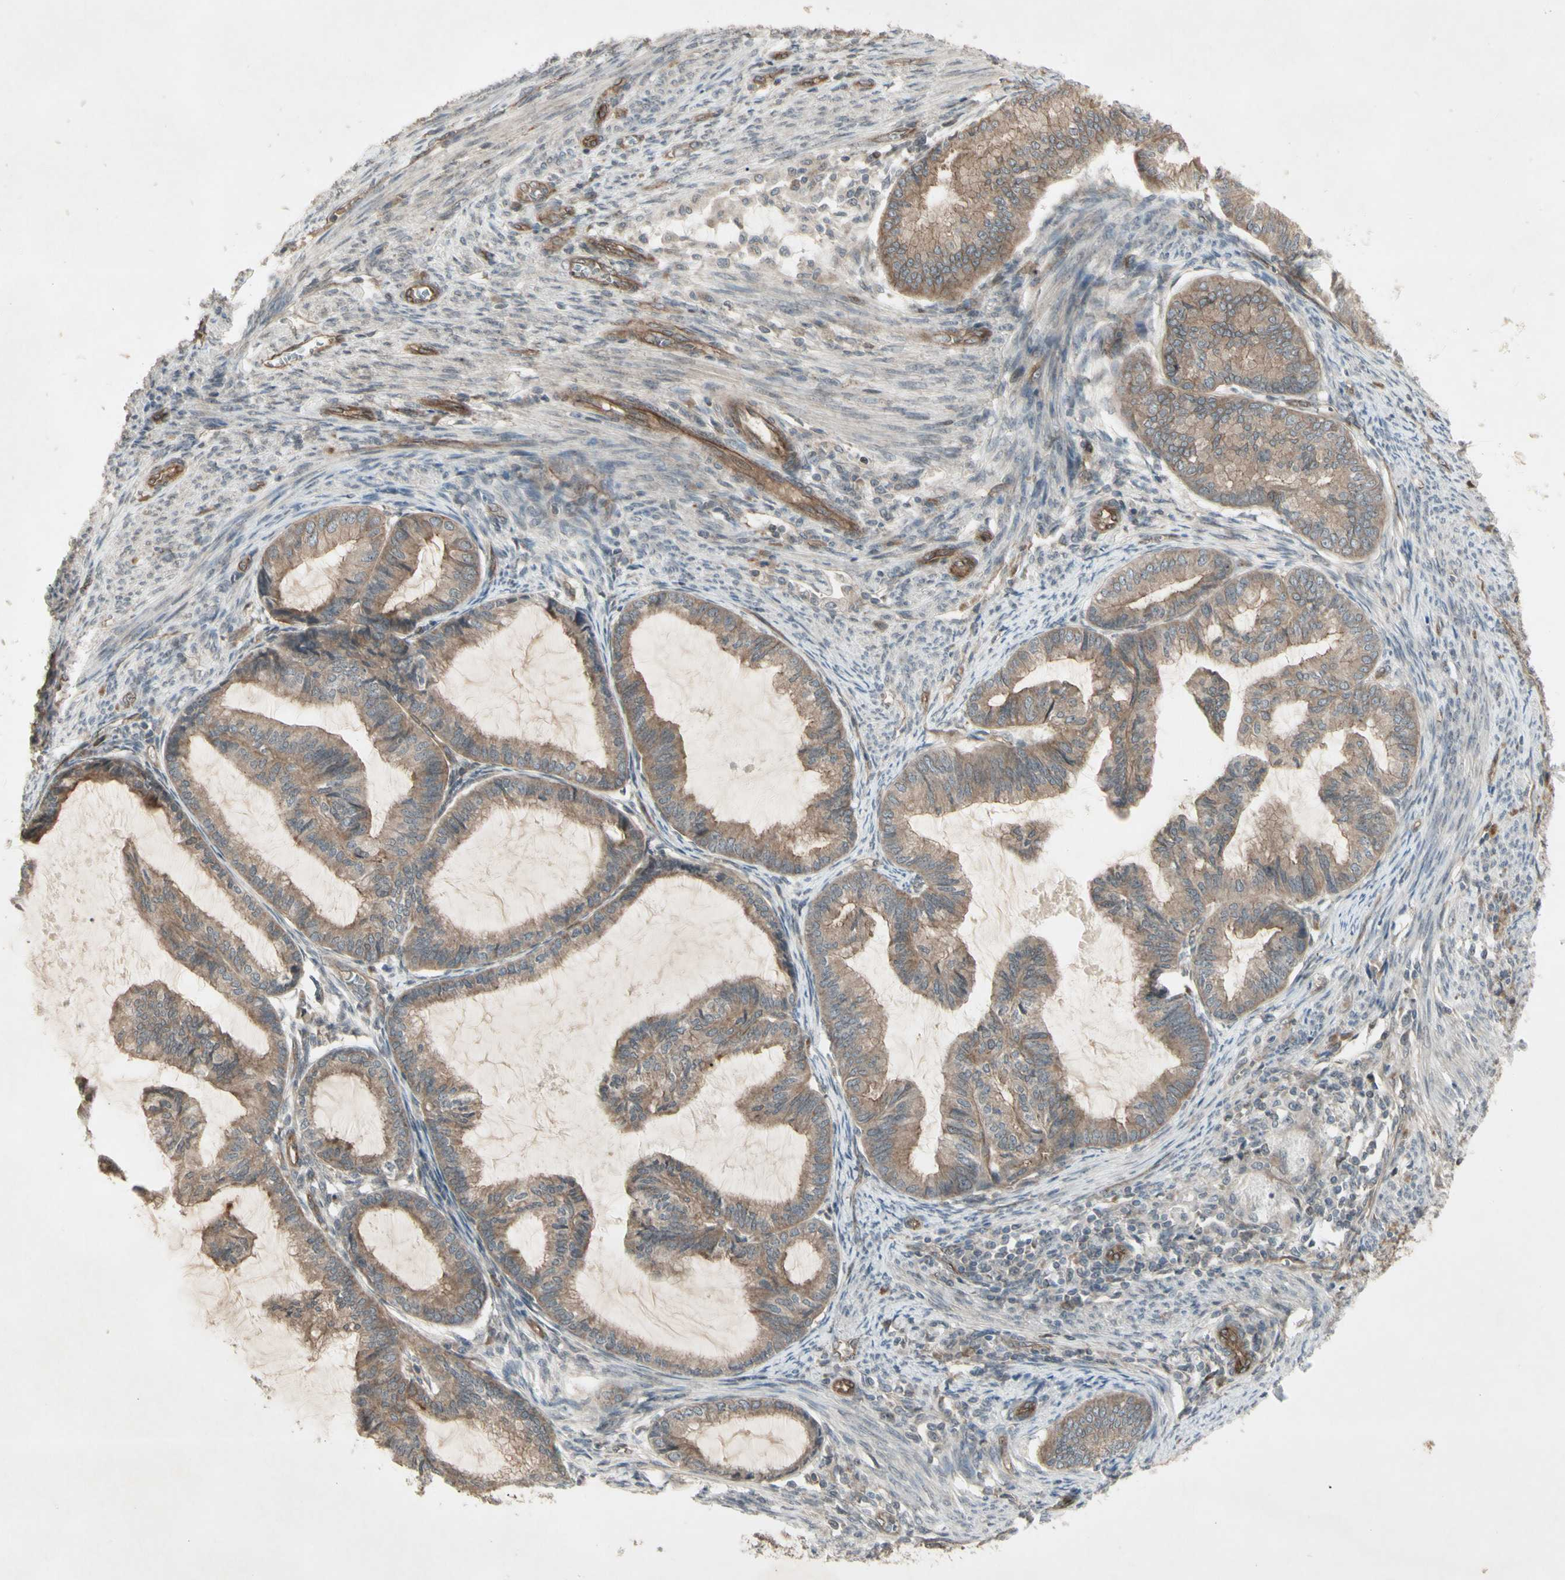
{"staining": {"intensity": "weak", "quantity": ">75%", "location": "cytoplasmic/membranous"}, "tissue": "cervical cancer", "cell_type": "Tumor cells", "image_type": "cancer", "snomed": [{"axis": "morphology", "description": "Normal tissue, NOS"}, {"axis": "morphology", "description": "Adenocarcinoma, NOS"}, {"axis": "topography", "description": "Cervix"}, {"axis": "topography", "description": "Endometrium"}], "caption": "A brown stain labels weak cytoplasmic/membranous positivity of a protein in human cervical cancer (adenocarcinoma) tumor cells. Using DAB (3,3'-diaminobenzidine) (brown) and hematoxylin (blue) stains, captured at high magnification using brightfield microscopy.", "gene": "JAG1", "patient": {"sex": "female", "age": 86}}